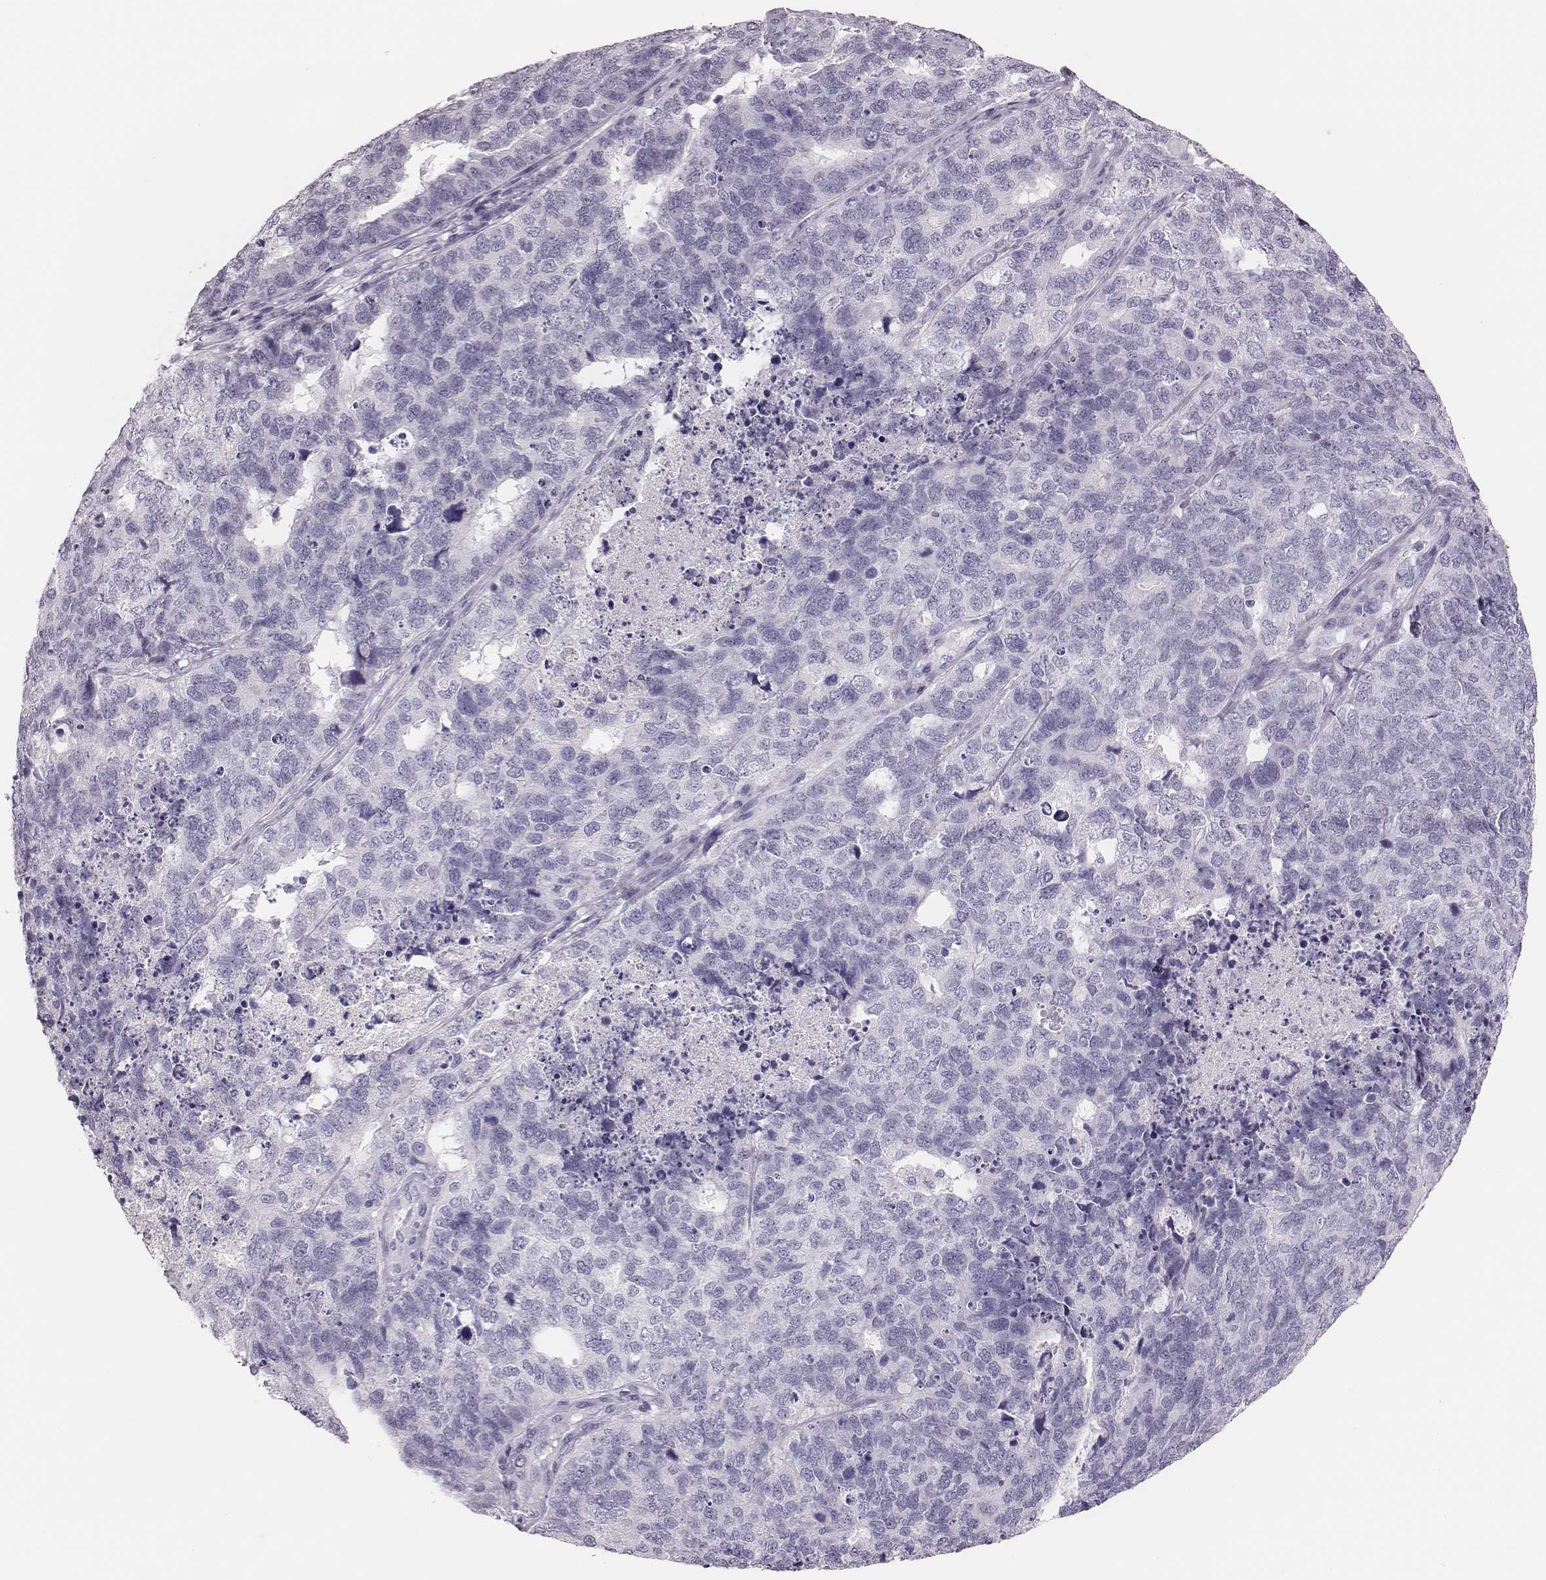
{"staining": {"intensity": "negative", "quantity": "none", "location": "none"}, "tissue": "cervical cancer", "cell_type": "Tumor cells", "image_type": "cancer", "snomed": [{"axis": "morphology", "description": "Squamous cell carcinoma, NOS"}, {"axis": "topography", "description": "Cervix"}], "caption": "High power microscopy micrograph of an IHC image of cervical cancer, revealing no significant positivity in tumor cells.", "gene": "H1-6", "patient": {"sex": "female", "age": 63}}